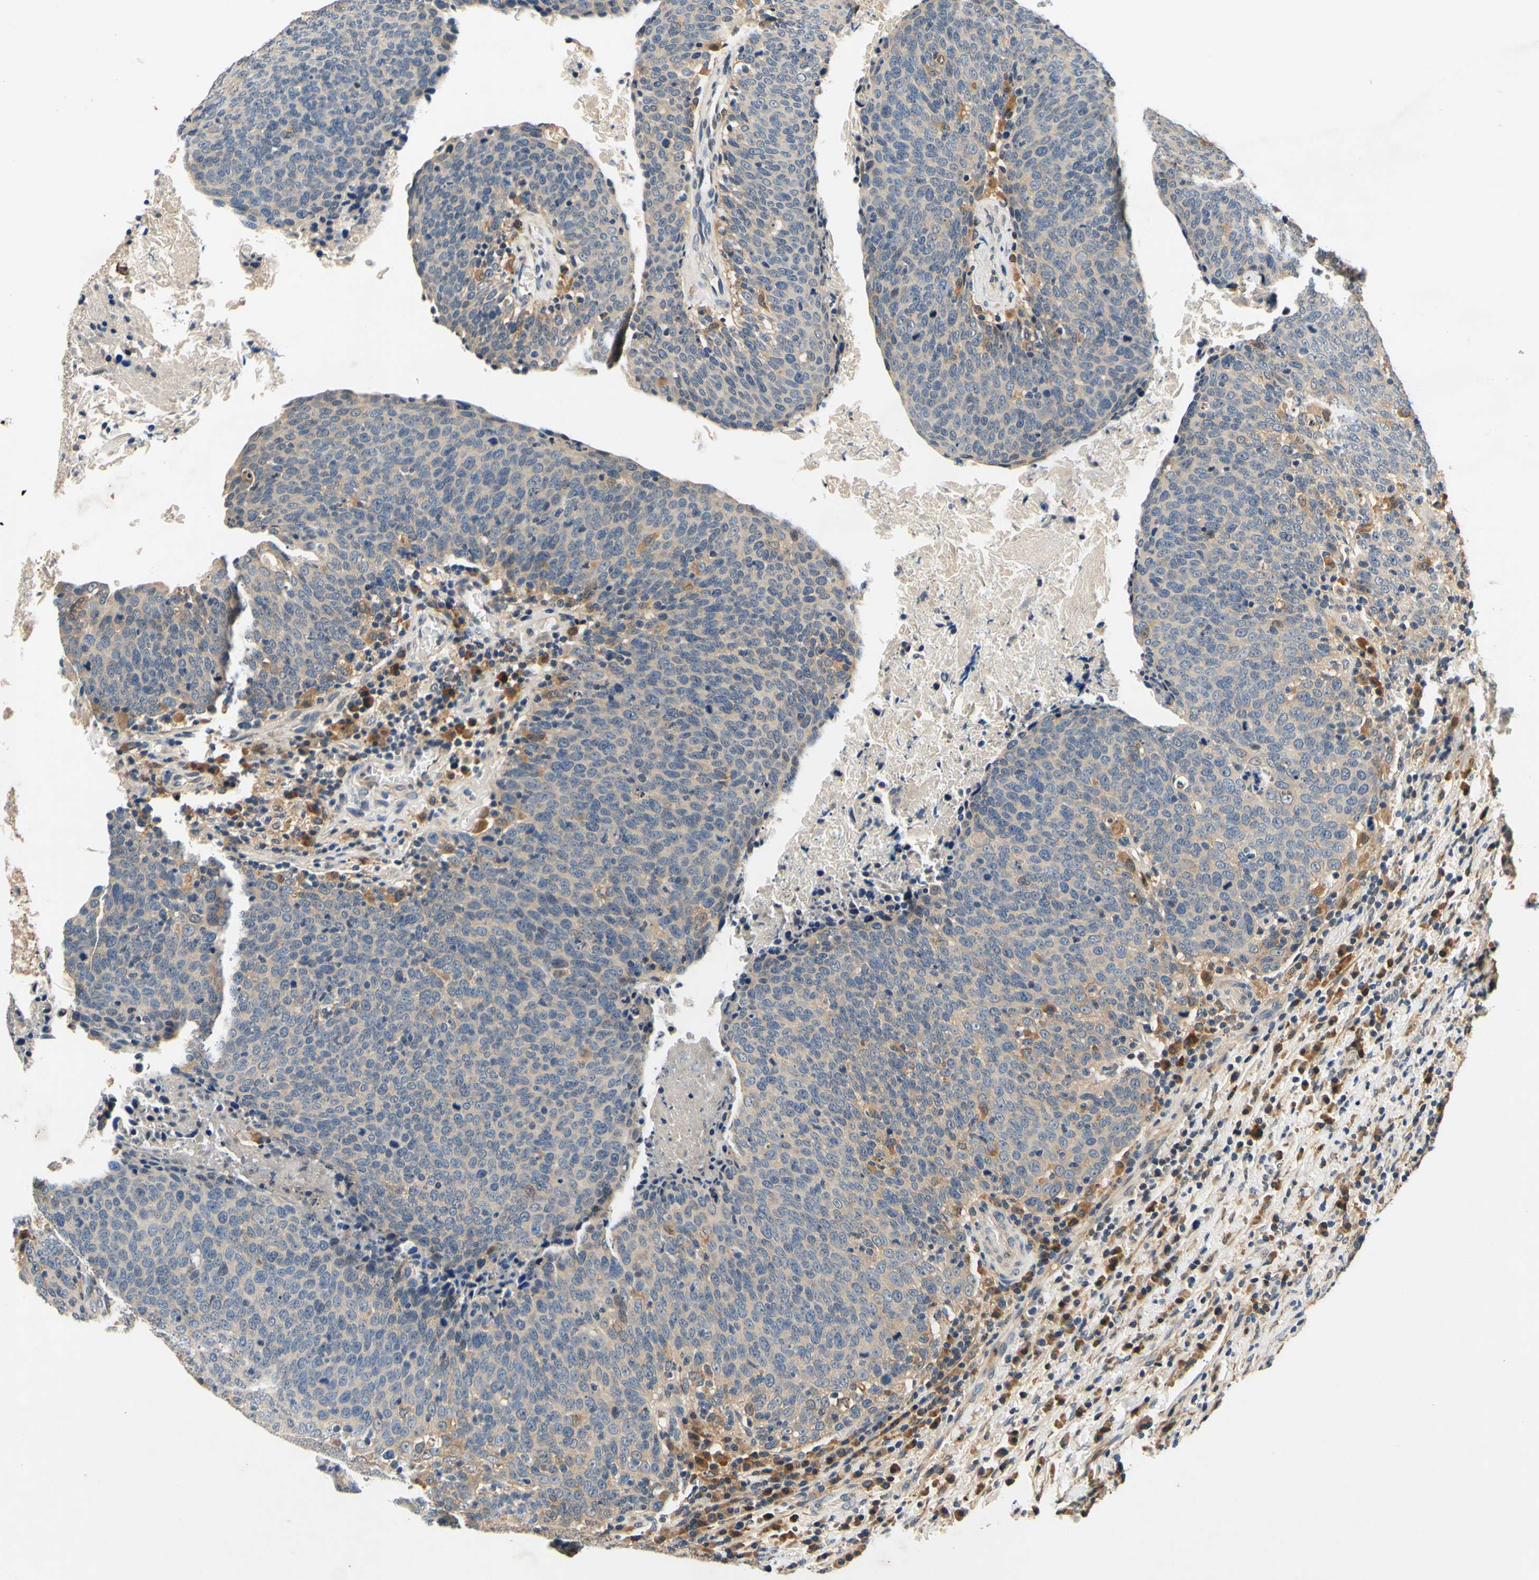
{"staining": {"intensity": "weak", "quantity": "25%-75%", "location": "cytoplasmic/membranous"}, "tissue": "head and neck cancer", "cell_type": "Tumor cells", "image_type": "cancer", "snomed": [{"axis": "morphology", "description": "Squamous cell carcinoma, NOS"}, {"axis": "morphology", "description": "Squamous cell carcinoma, metastatic, NOS"}, {"axis": "topography", "description": "Lymph node"}, {"axis": "topography", "description": "Head-Neck"}], "caption": "A brown stain labels weak cytoplasmic/membranous positivity of a protein in human head and neck metastatic squamous cell carcinoma tumor cells.", "gene": "PLA2G4A", "patient": {"sex": "male", "age": 62}}